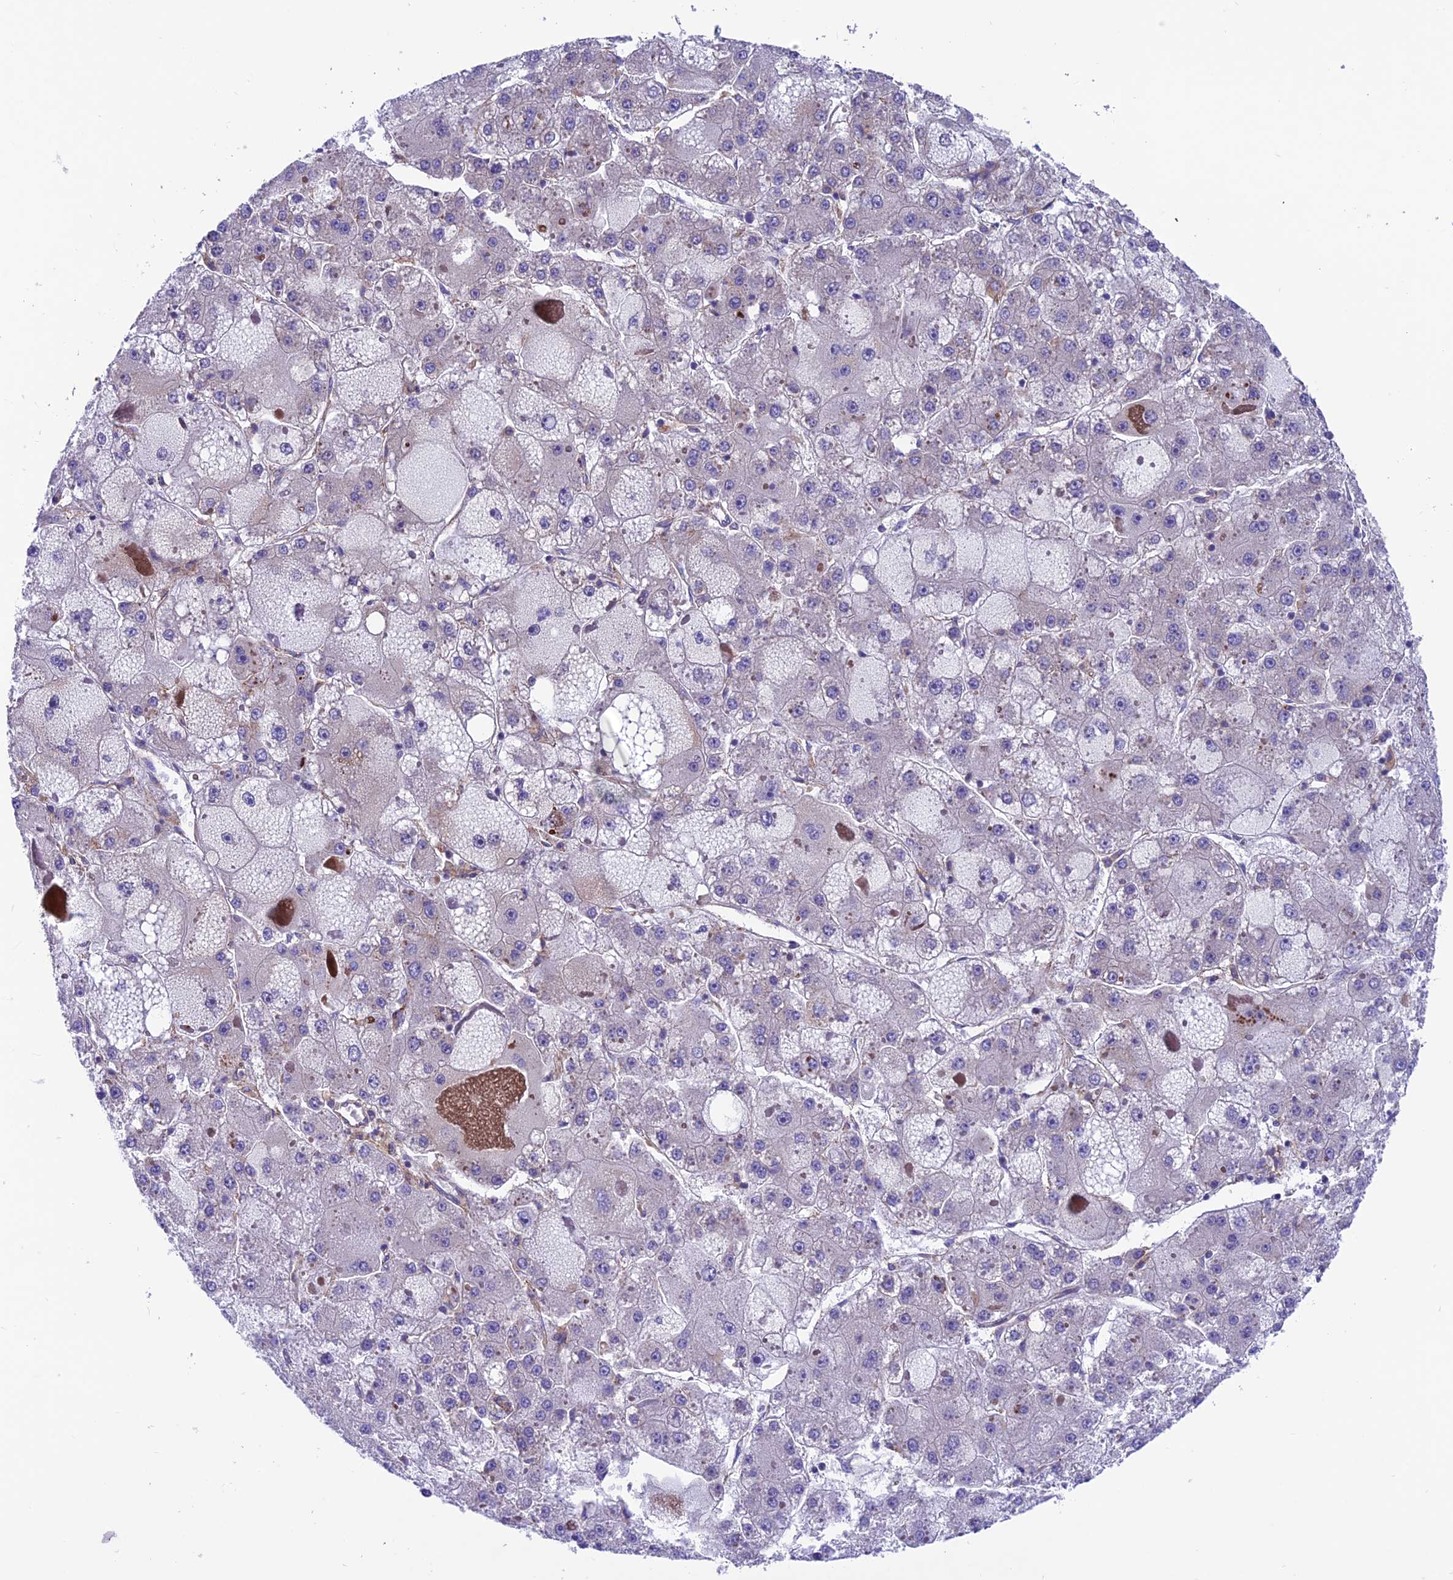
{"staining": {"intensity": "negative", "quantity": "none", "location": "none"}, "tissue": "liver cancer", "cell_type": "Tumor cells", "image_type": "cancer", "snomed": [{"axis": "morphology", "description": "Carcinoma, Hepatocellular, NOS"}, {"axis": "topography", "description": "Liver"}], "caption": "There is no significant expression in tumor cells of liver hepatocellular carcinoma. (IHC, brightfield microscopy, high magnification).", "gene": "VPS16", "patient": {"sex": "female", "age": 73}}